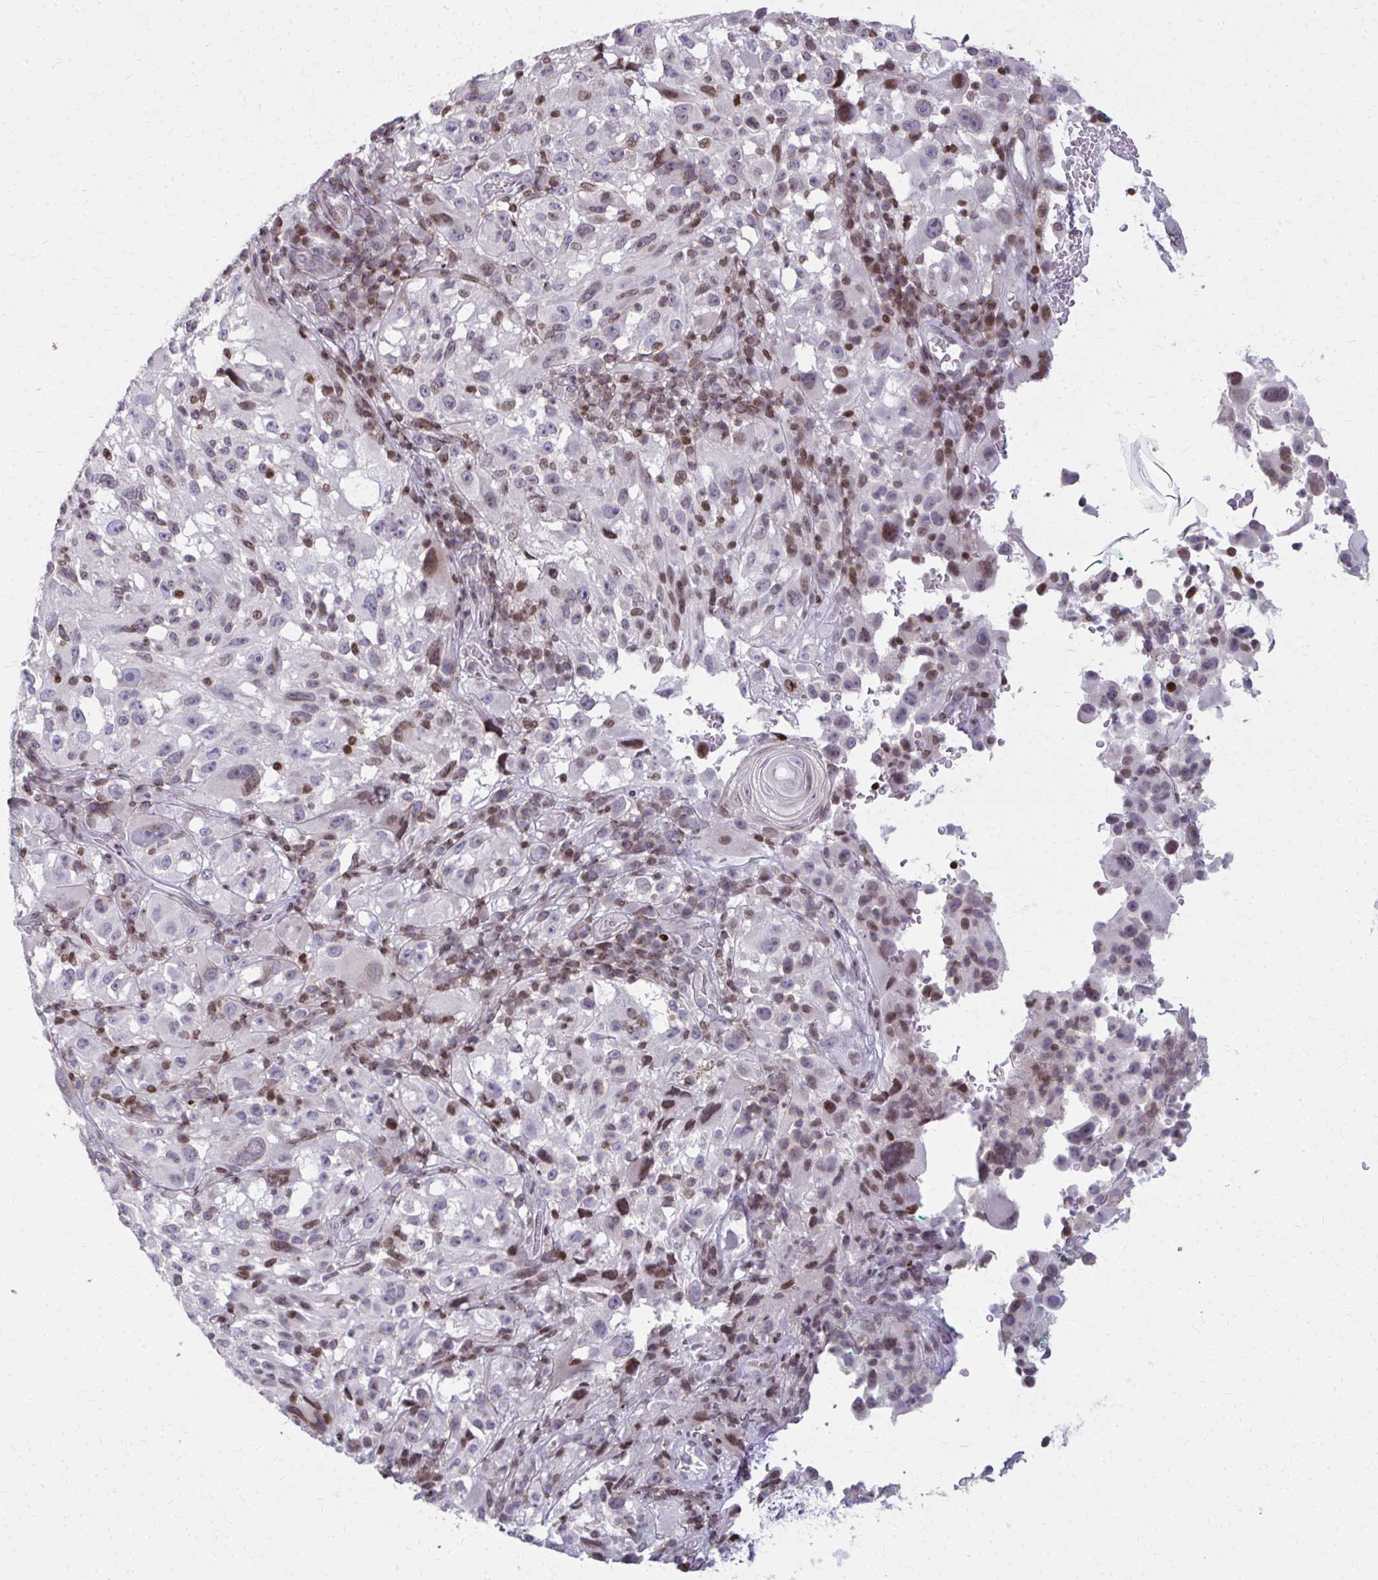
{"staining": {"intensity": "moderate", "quantity": "<25%", "location": "nuclear"}, "tissue": "melanoma", "cell_type": "Tumor cells", "image_type": "cancer", "snomed": [{"axis": "morphology", "description": "Malignant melanoma, NOS"}, {"axis": "topography", "description": "Skin"}], "caption": "High-magnification brightfield microscopy of malignant melanoma stained with DAB (3,3'-diaminobenzidine) (brown) and counterstained with hematoxylin (blue). tumor cells exhibit moderate nuclear positivity is present in approximately<25% of cells.", "gene": "AP5M1", "patient": {"sex": "female", "age": 71}}